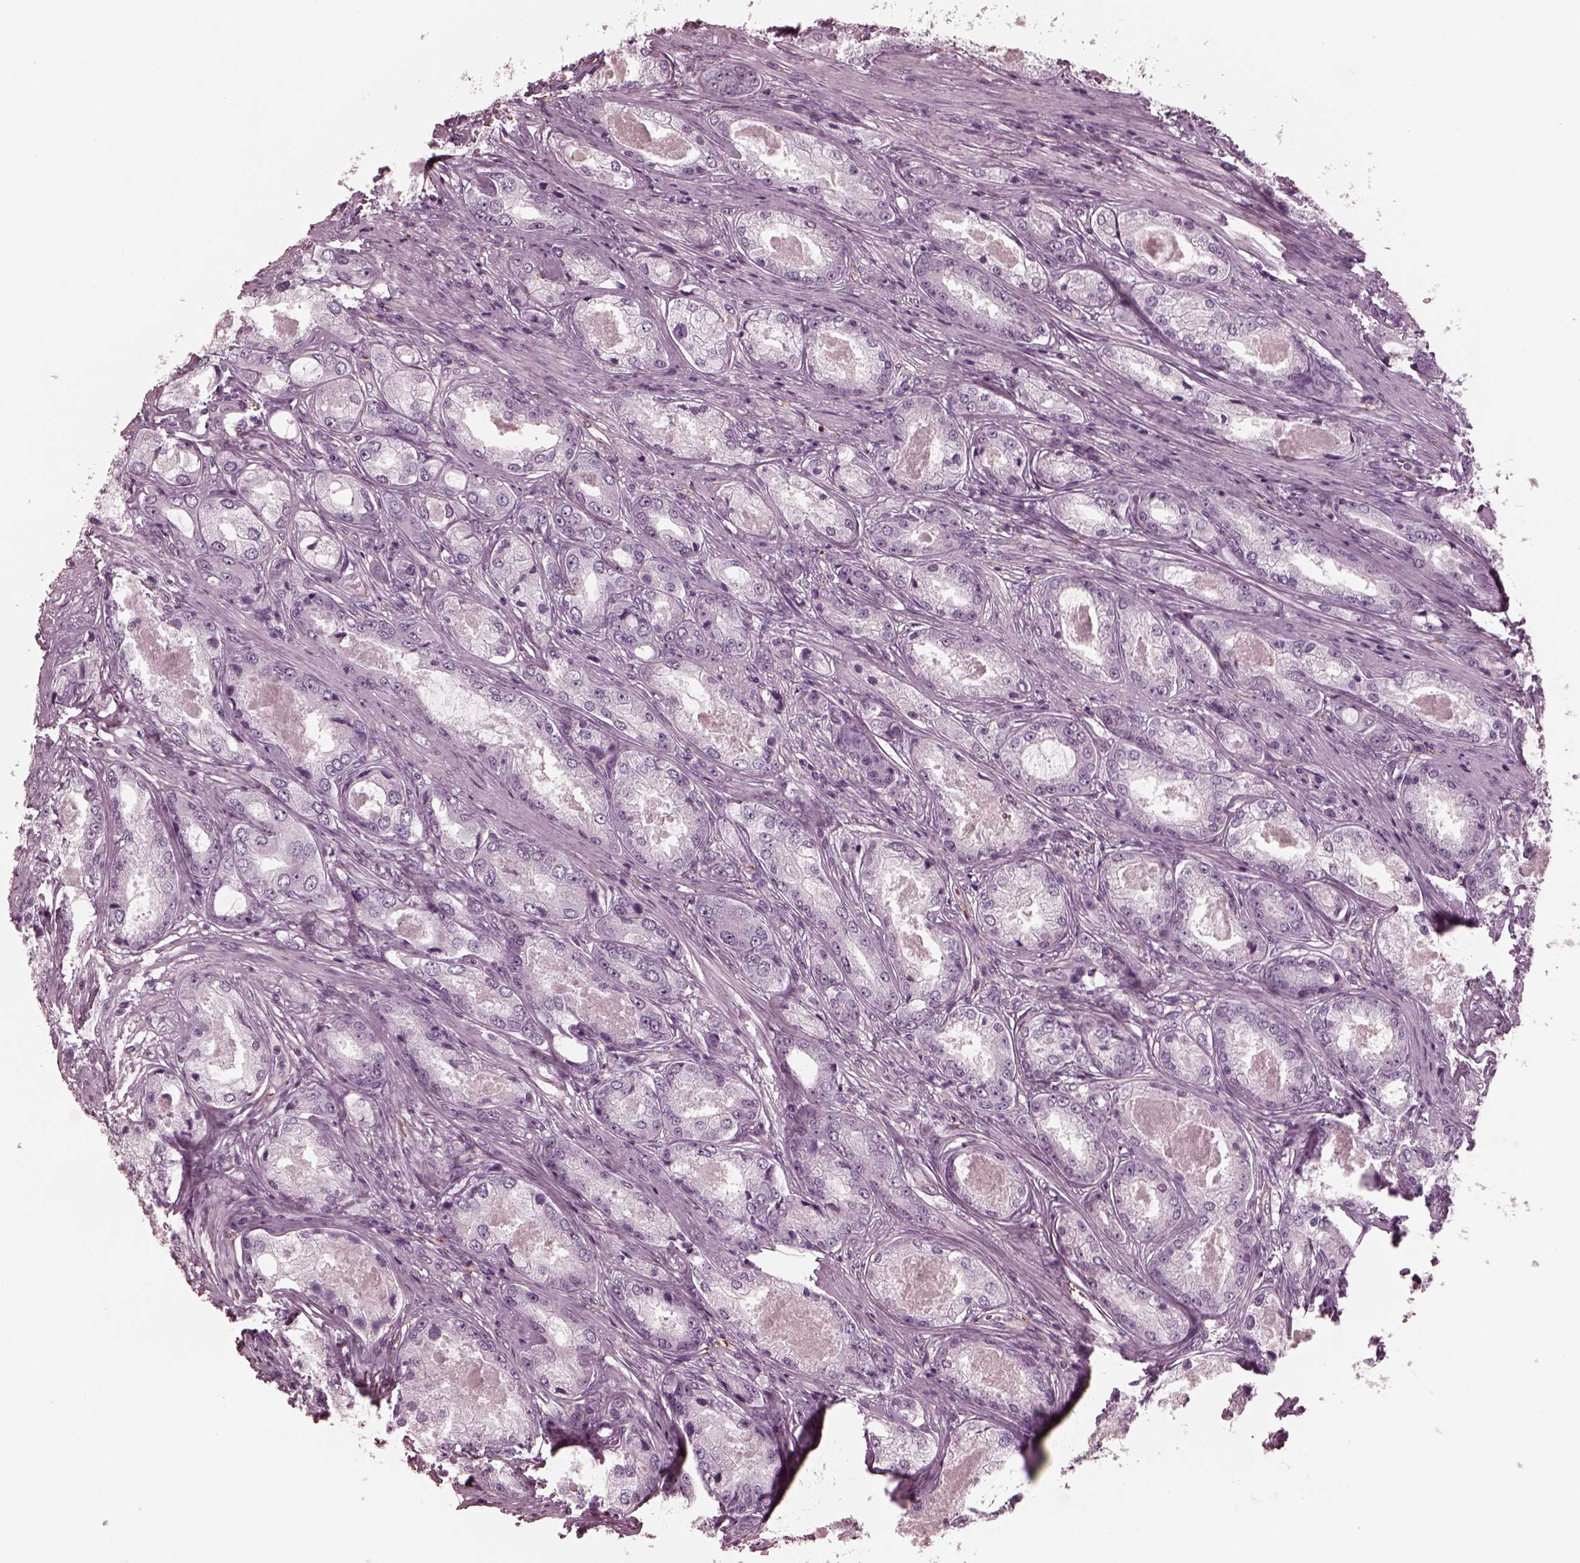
{"staining": {"intensity": "negative", "quantity": "none", "location": "none"}, "tissue": "prostate cancer", "cell_type": "Tumor cells", "image_type": "cancer", "snomed": [{"axis": "morphology", "description": "Adenocarcinoma, Low grade"}, {"axis": "topography", "description": "Prostate"}], "caption": "Immunohistochemical staining of prostate low-grade adenocarcinoma displays no significant staining in tumor cells.", "gene": "CGA", "patient": {"sex": "male", "age": 68}}